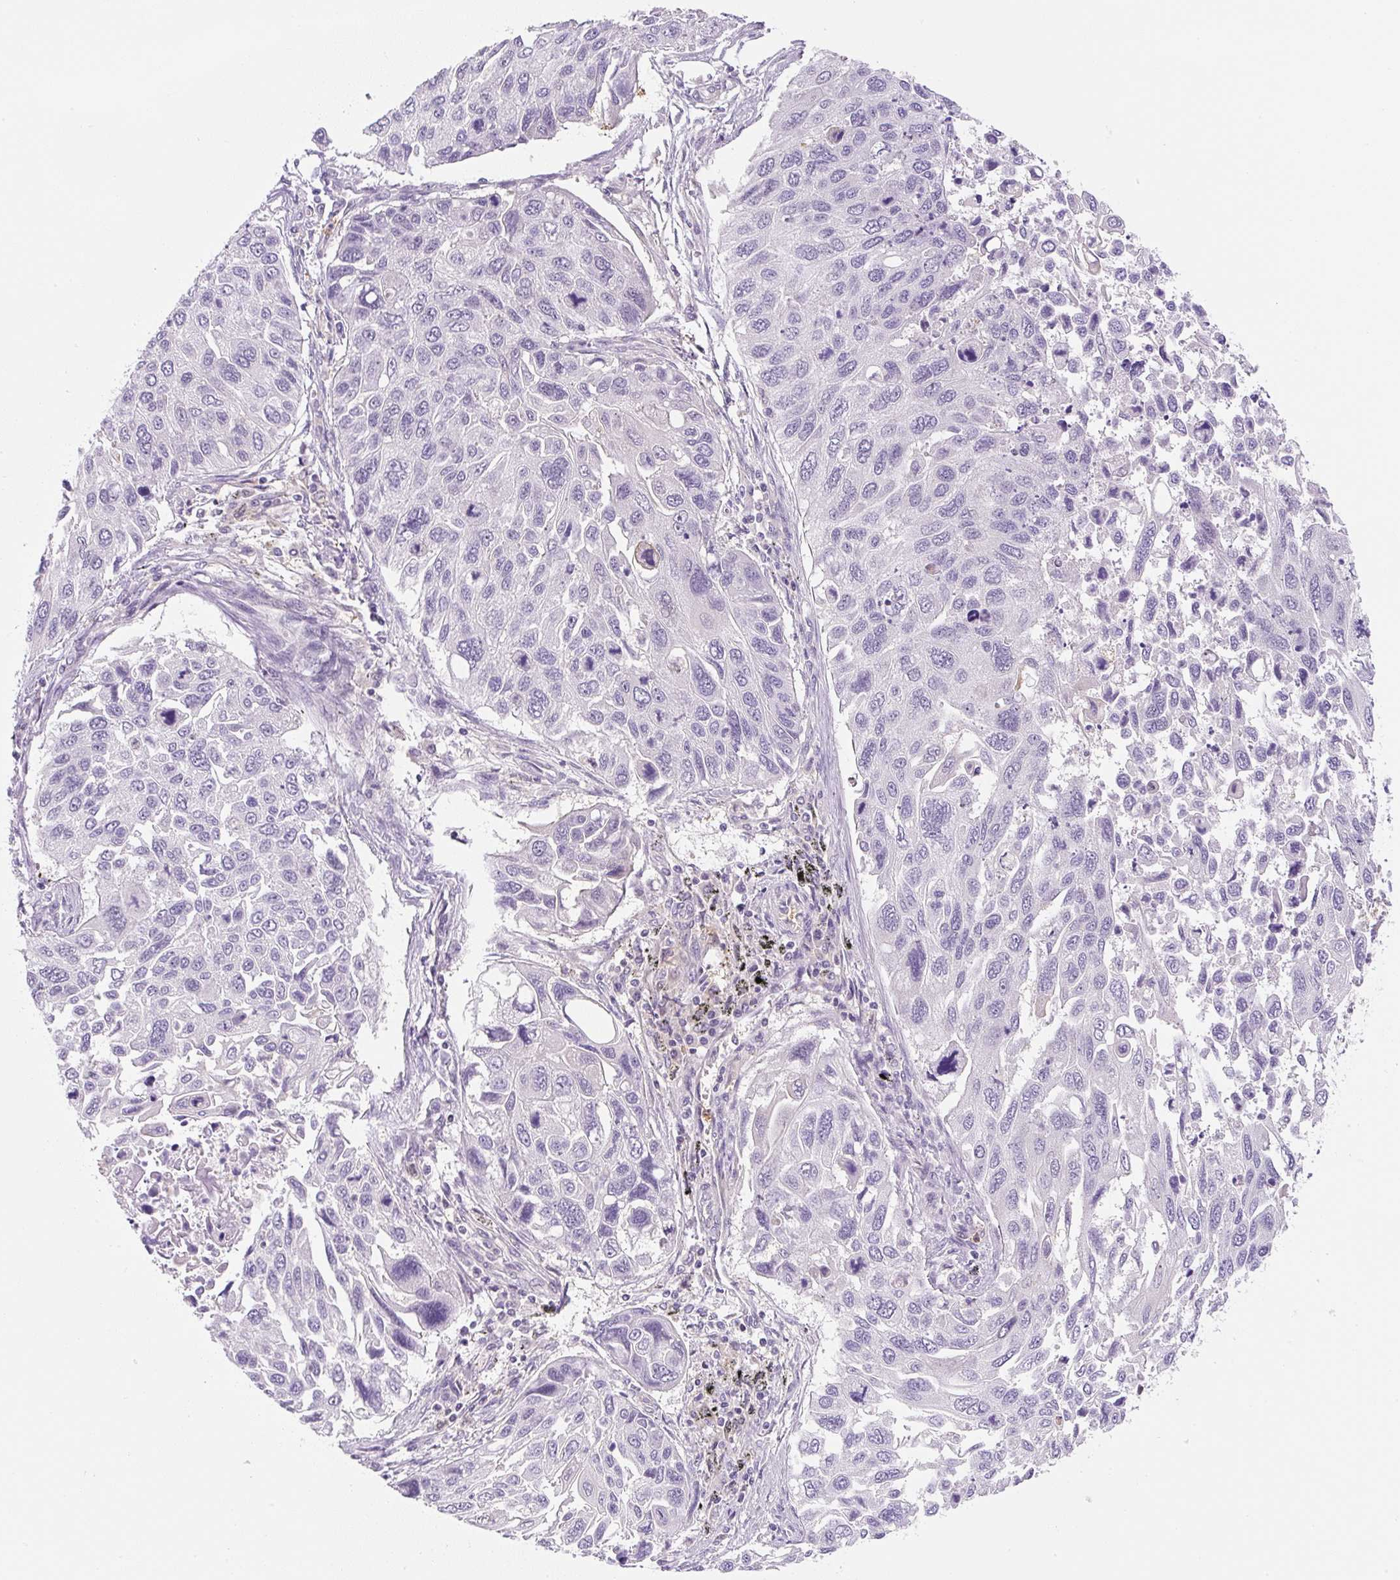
{"staining": {"intensity": "negative", "quantity": "none", "location": "none"}, "tissue": "lung cancer", "cell_type": "Tumor cells", "image_type": "cancer", "snomed": [{"axis": "morphology", "description": "Squamous cell carcinoma, NOS"}, {"axis": "topography", "description": "Lung"}], "caption": "This is a micrograph of IHC staining of squamous cell carcinoma (lung), which shows no staining in tumor cells. (DAB (3,3'-diaminobenzidine) IHC, high magnification).", "gene": "OMA1", "patient": {"sex": "male", "age": 62}}